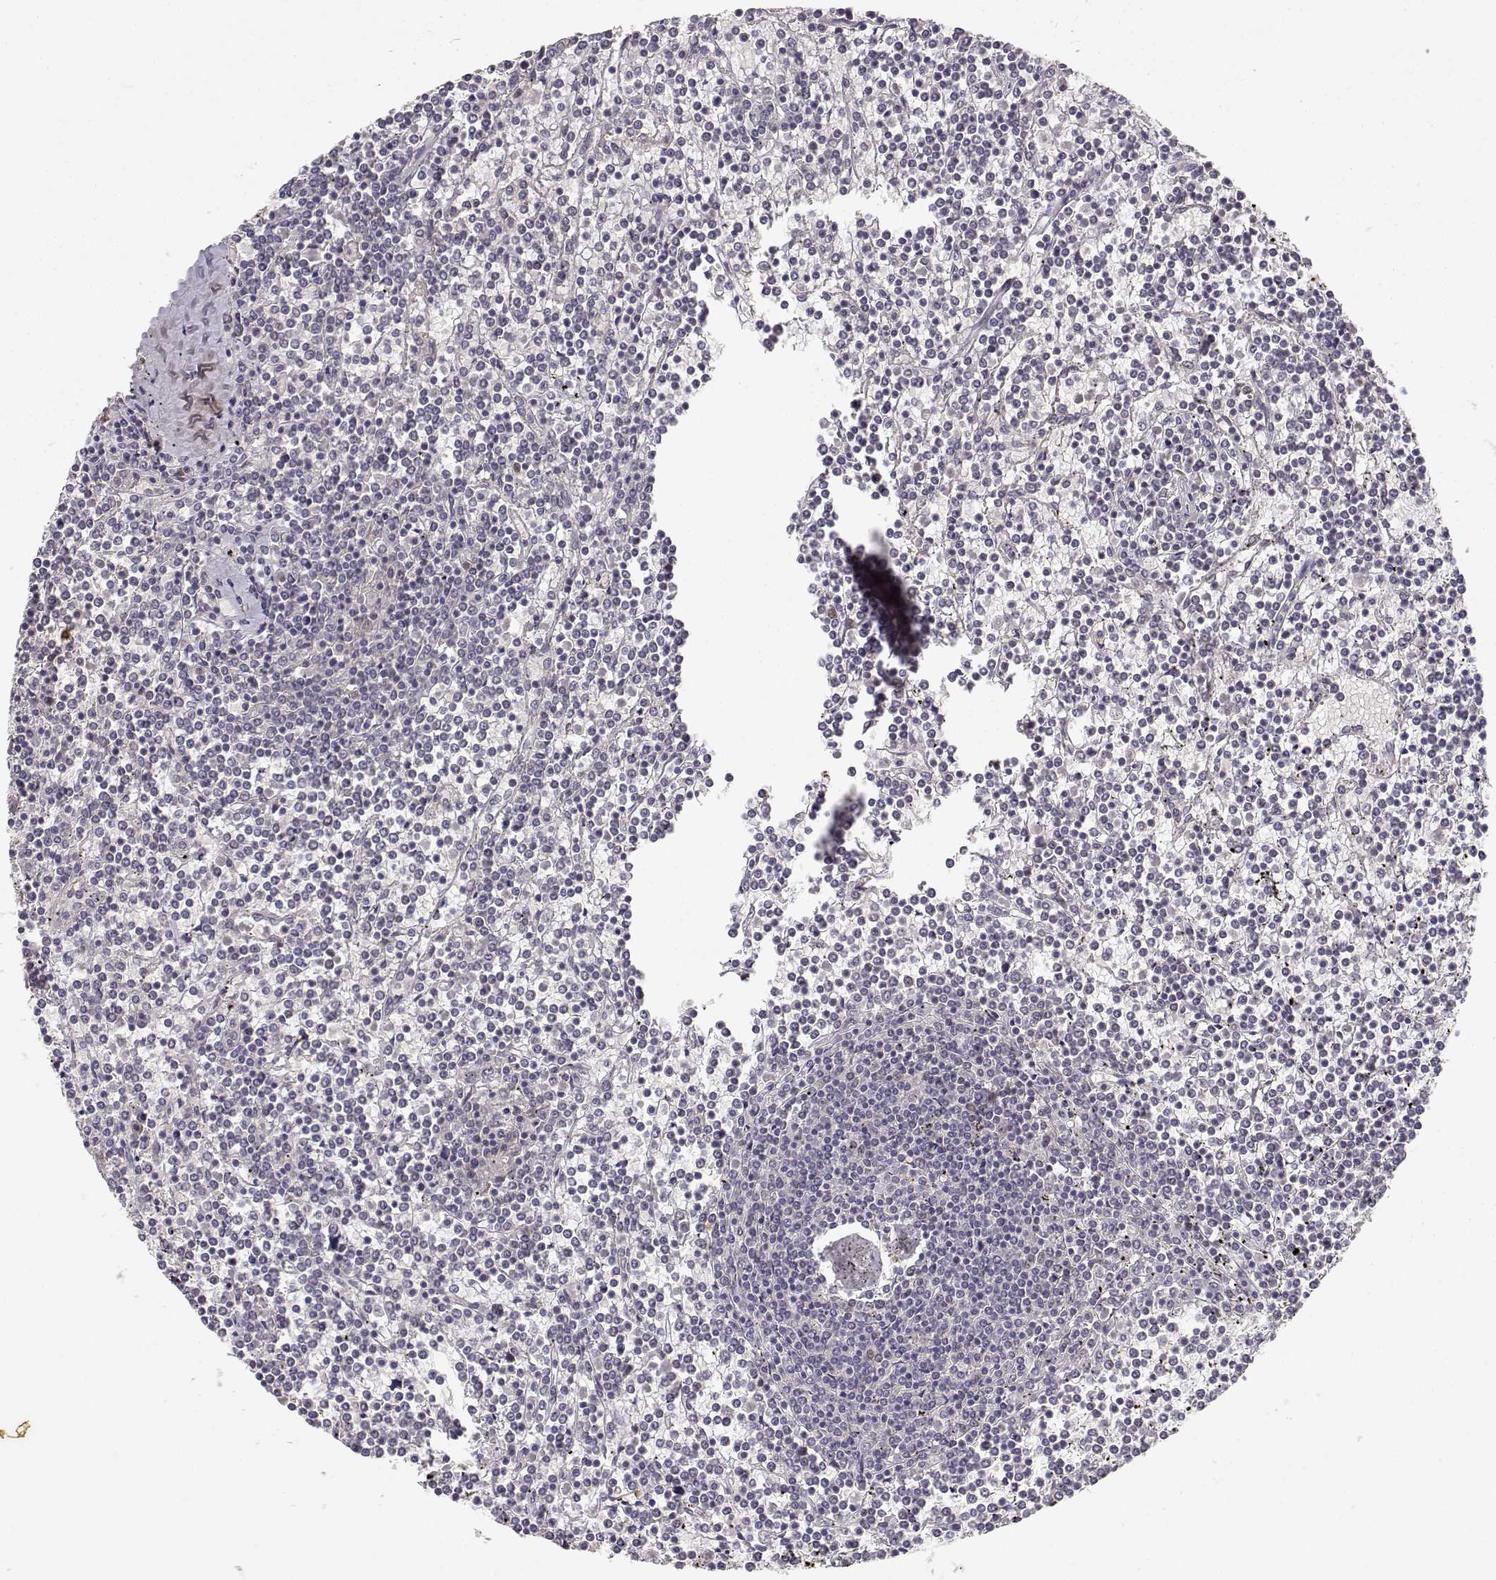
{"staining": {"intensity": "negative", "quantity": "none", "location": "none"}, "tissue": "lymphoma", "cell_type": "Tumor cells", "image_type": "cancer", "snomed": [{"axis": "morphology", "description": "Malignant lymphoma, non-Hodgkin's type, Low grade"}, {"axis": "topography", "description": "Spleen"}], "caption": "This is an immunohistochemistry (IHC) histopathology image of human malignant lymphoma, non-Hodgkin's type (low-grade). There is no staining in tumor cells.", "gene": "RAD51", "patient": {"sex": "female", "age": 19}}